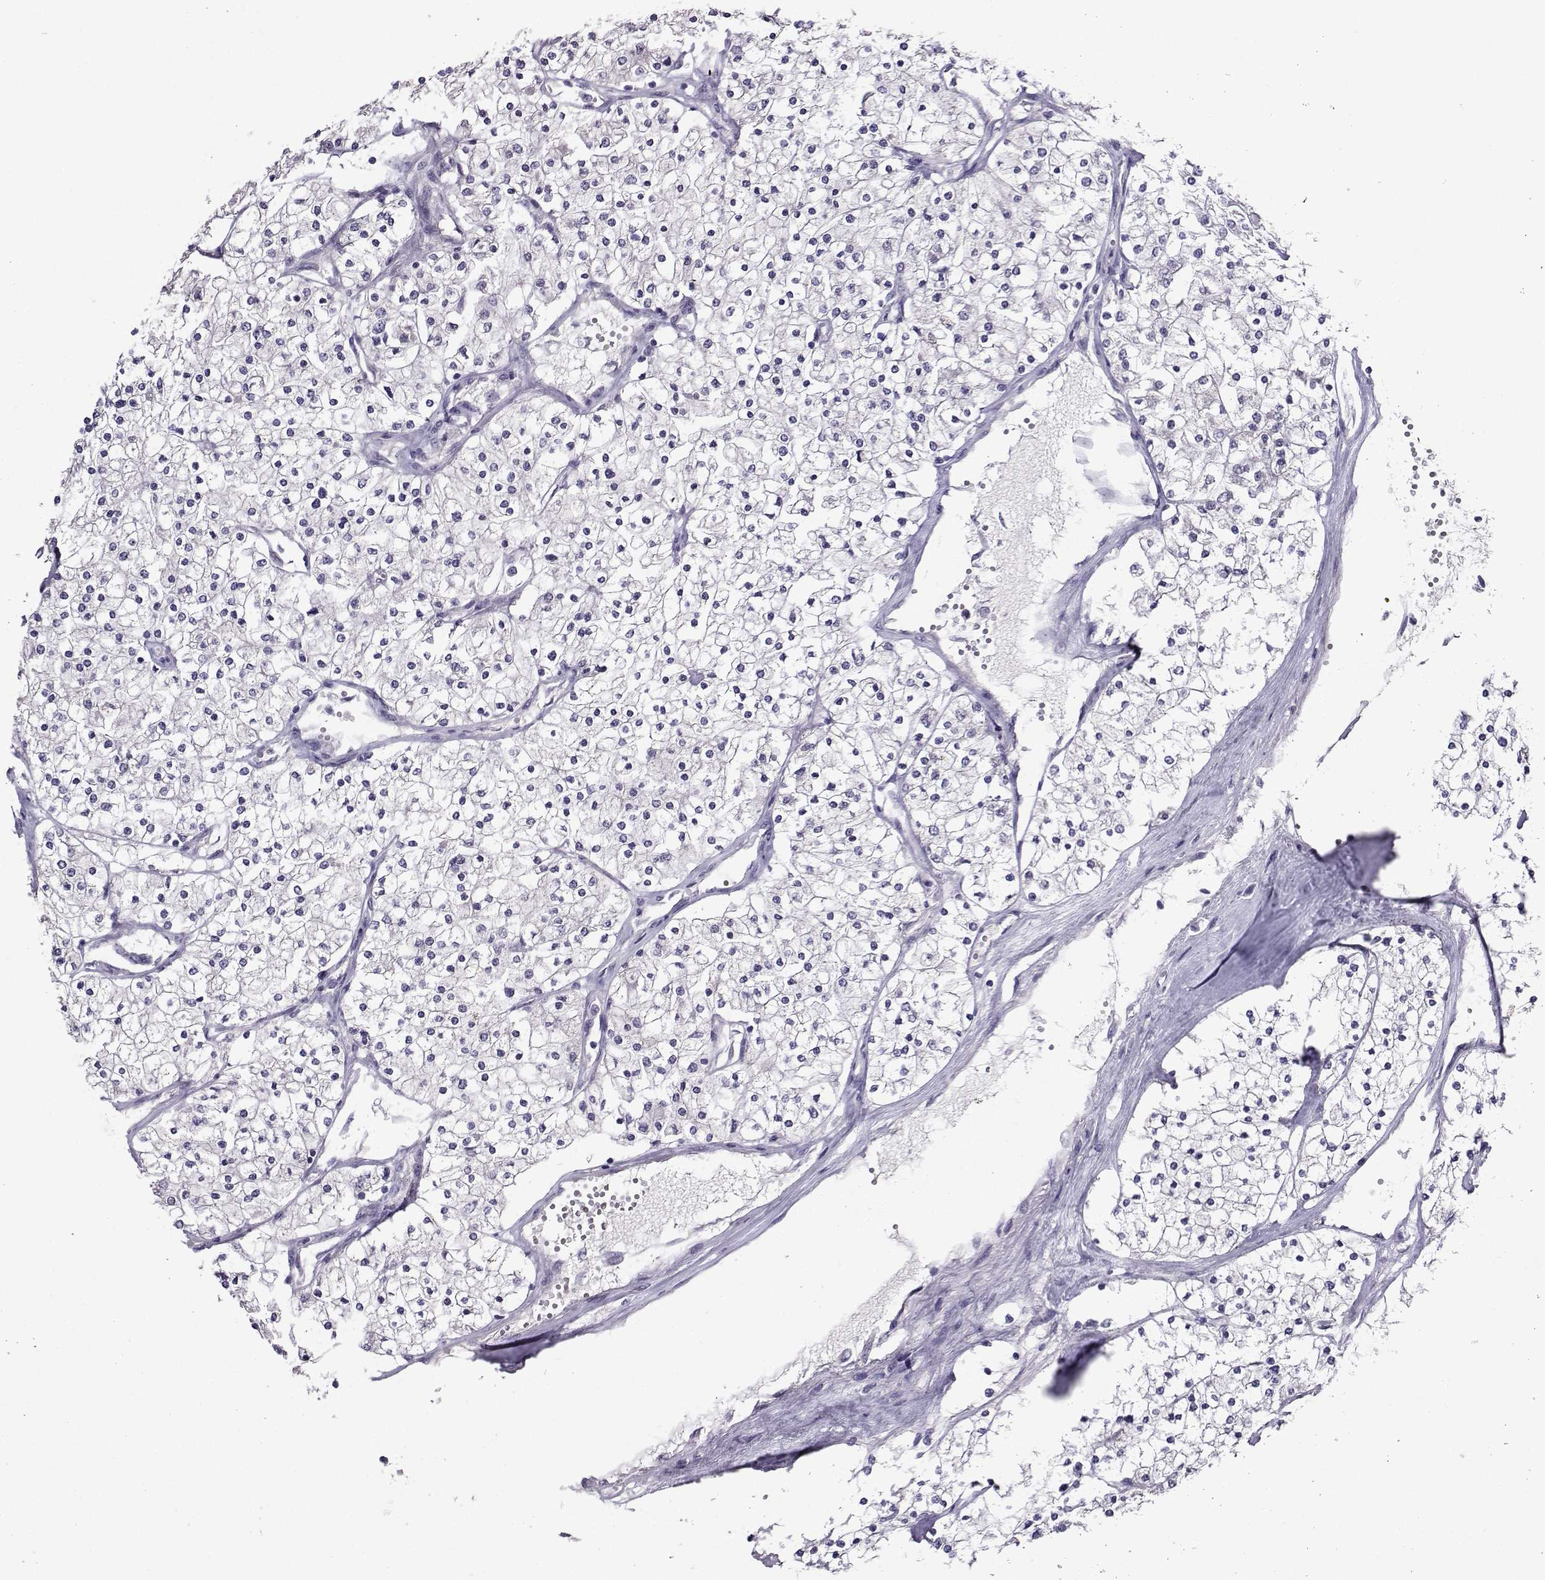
{"staining": {"intensity": "negative", "quantity": "none", "location": "none"}, "tissue": "renal cancer", "cell_type": "Tumor cells", "image_type": "cancer", "snomed": [{"axis": "morphology", "description": "Adenocarcinoma, NOS"}, {"axis": "topography", "description": "Kidney"}], "caption": "The immunohistochemistry (IHC) micrograph has no significant expression in tumor cells of adenocarcinoma (renal) tissue. (DAB (3,3'-diaminobenzidine) immunohistochemistry visualized using brightfield microscopy, high magnification).", "gene": "DDX20", "patient": {"sex": "male", "age": 80}}